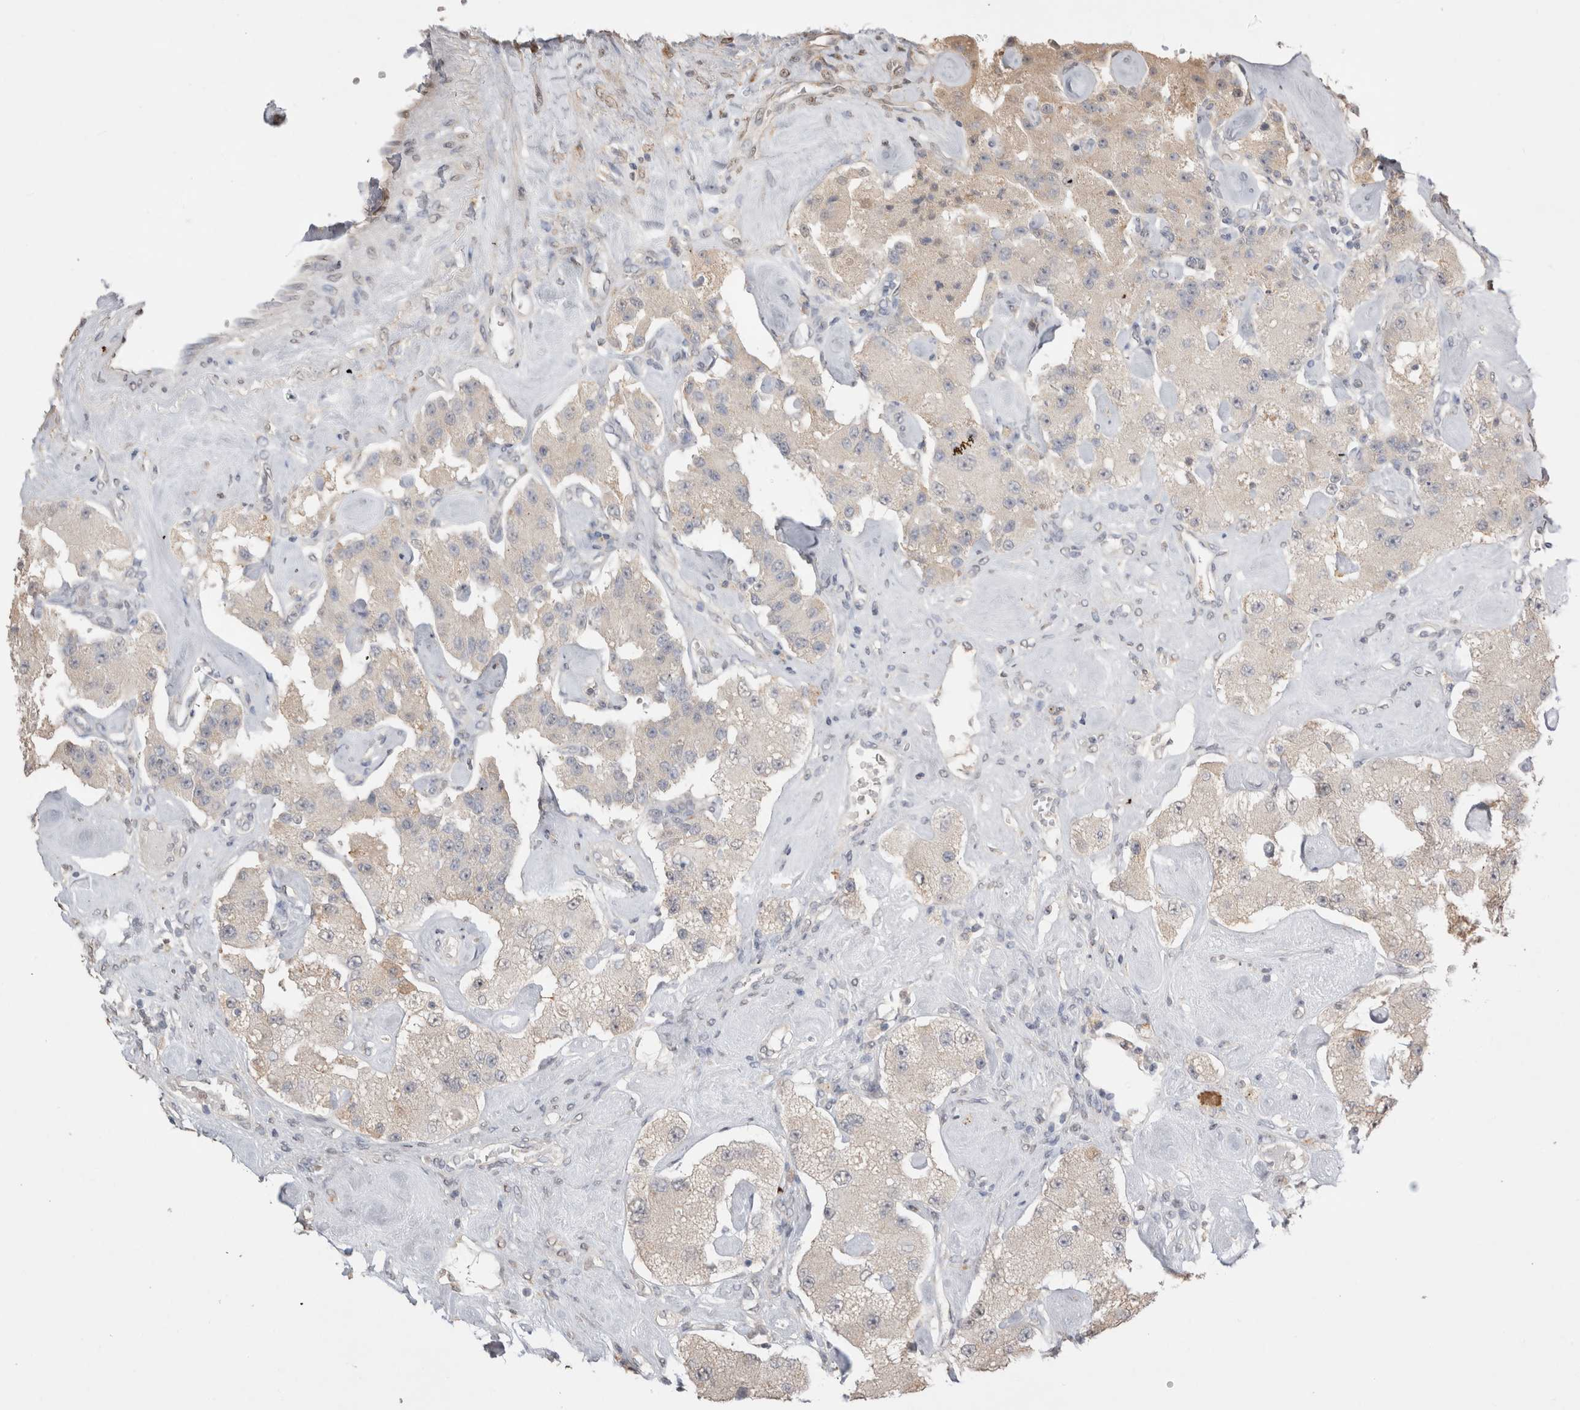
{"staining": {"intensity": "negative", "quantity": "none", "location": "none"}, "tissue": "carcinoid", "cell_type": "Tumor cells", "image_type": "cancer", "snomed": [{"axis": "morphology", "description": "Carcinoid, malignant, NOS"}, {"axis": "topography", "description": "Pancreas"}], "caption": "Immunohistochemistry photomicrograph of neoplastic tissue: human carcinoid stained with DAB (3,3'-diaminobenzidine) reveals no significant protein positivity in tumor cells. (DAB immunohistochemistry, high magnification).", "gene": "NAALADL2", "patient": {"sex": "male", "age": 41}}